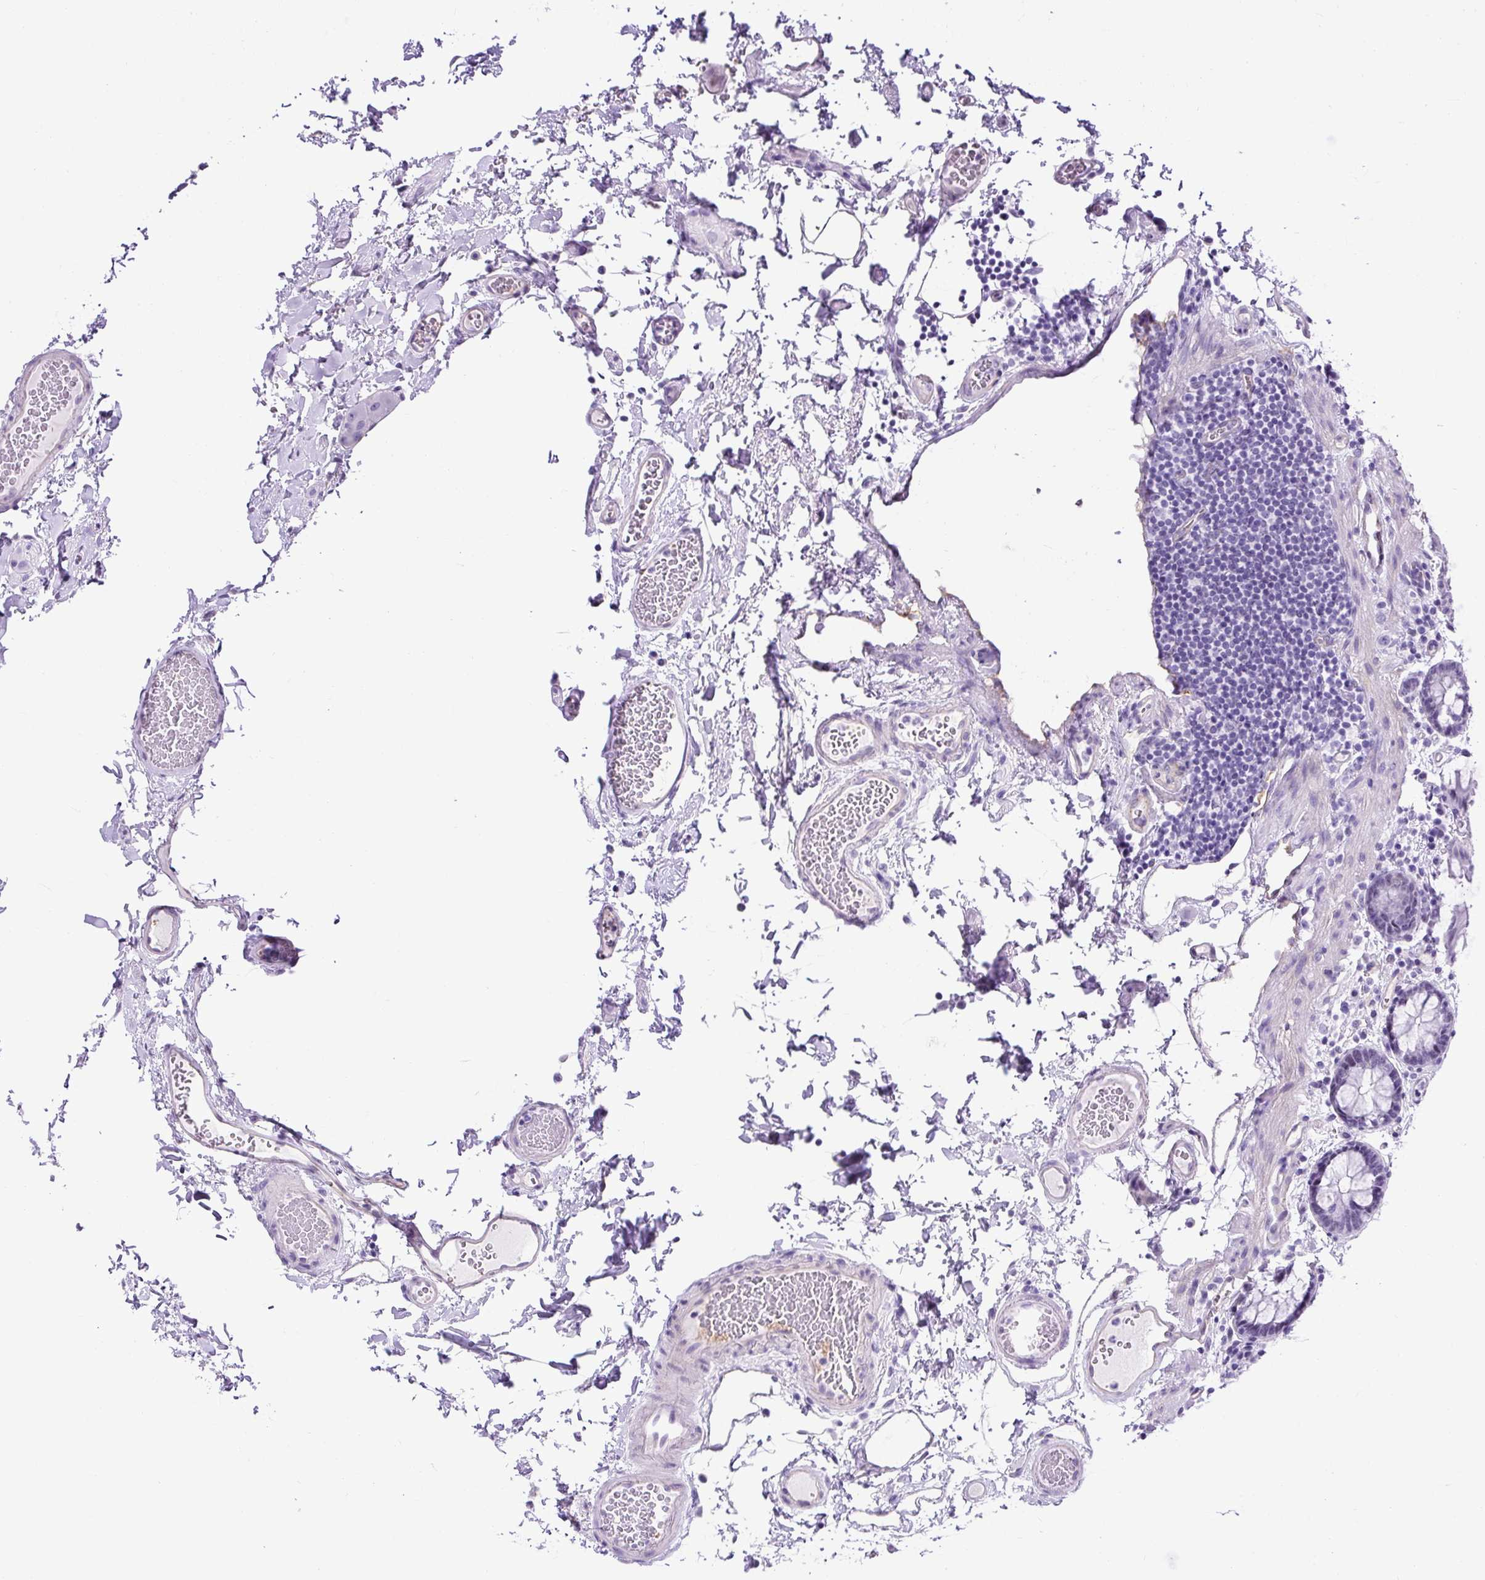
{"staining": {"intensity": "negative", "quantity": "none", "location": "none"}, "tissue": "colon", "cell_type": "Endothelial cells", "image_type": "normal", "snomed": [{"axis": "morphology", "description": "Normal tissue, NOS"}, {"axis": "topography", "description": "Colon"}, {"axis": "topography", "description": "Peripheral nerve tissue"}], "caption": "This is a photomicrograph of immunohistochemistry (IHC) staining of unremarkable colon, which shows no positivity in endothelial cells. (Stains: DAB (3,3'-diaminobenzidine) immunohistochemistry (IHC) with hematoxylin counter stain, Microscopy: brightfield microscopy at high magnification).", "gene": "KRT12", "patient": {"sex": "male", "age": 84}}